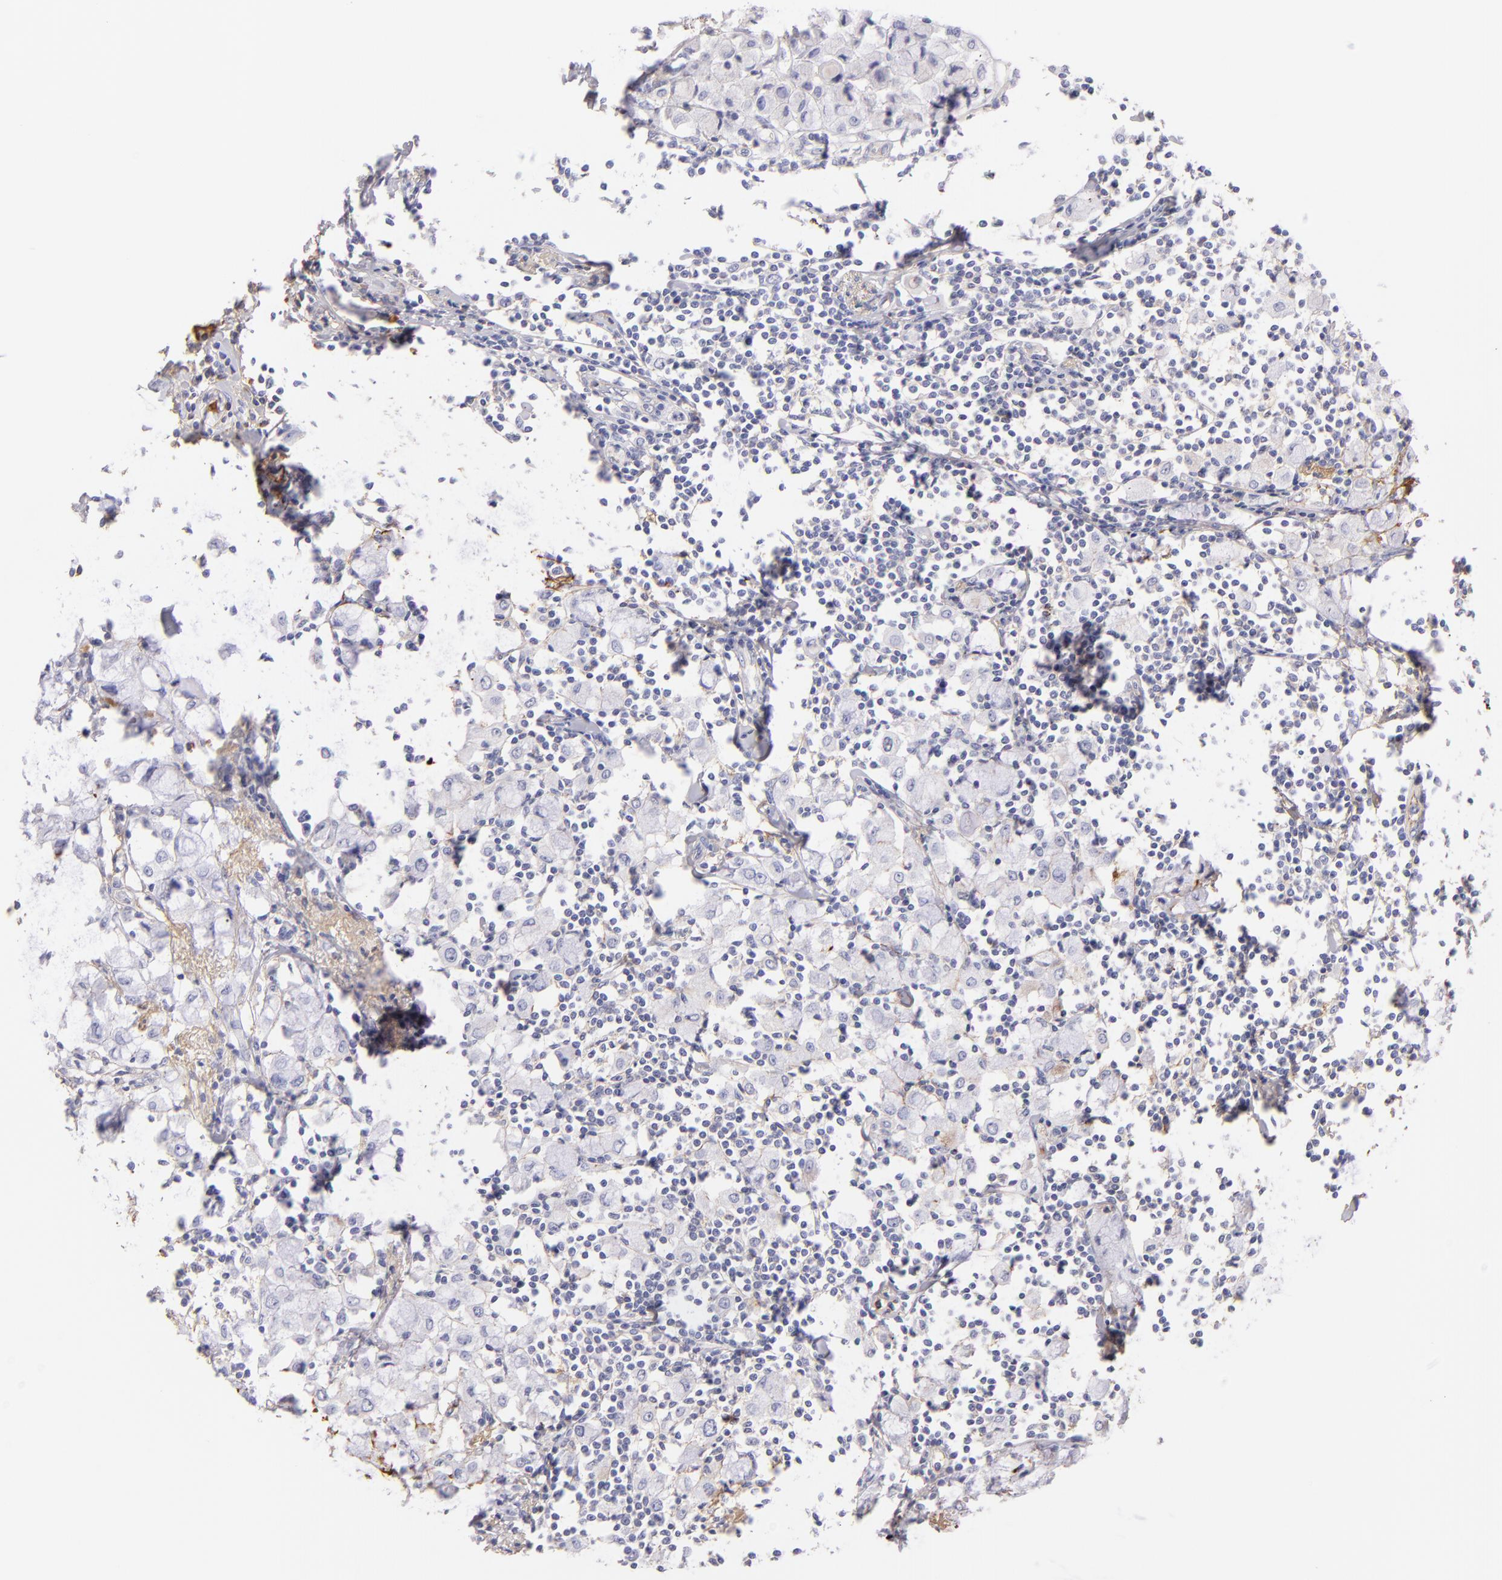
{"staining": {"intensity": "negative", "quantity": "none", "location": "none"}, "tissue": "breast cancer", "cell_type": "Tumor cells", "image_type": "cancer", "snomed": [{"axis": "morphology", "description": "Lobular carcinoma"}, {"axis": "topography", "description": "Breast"}], "caption": "Breast cancer was stained to show a protein in brown. There is no significant positivity in tumor cells. The staining is performed using DAB brown chromogen with nuclei counter-stained in using hematoxylin.", "gene": "FGB", "patient": {"sex": "female", "age": 85}}